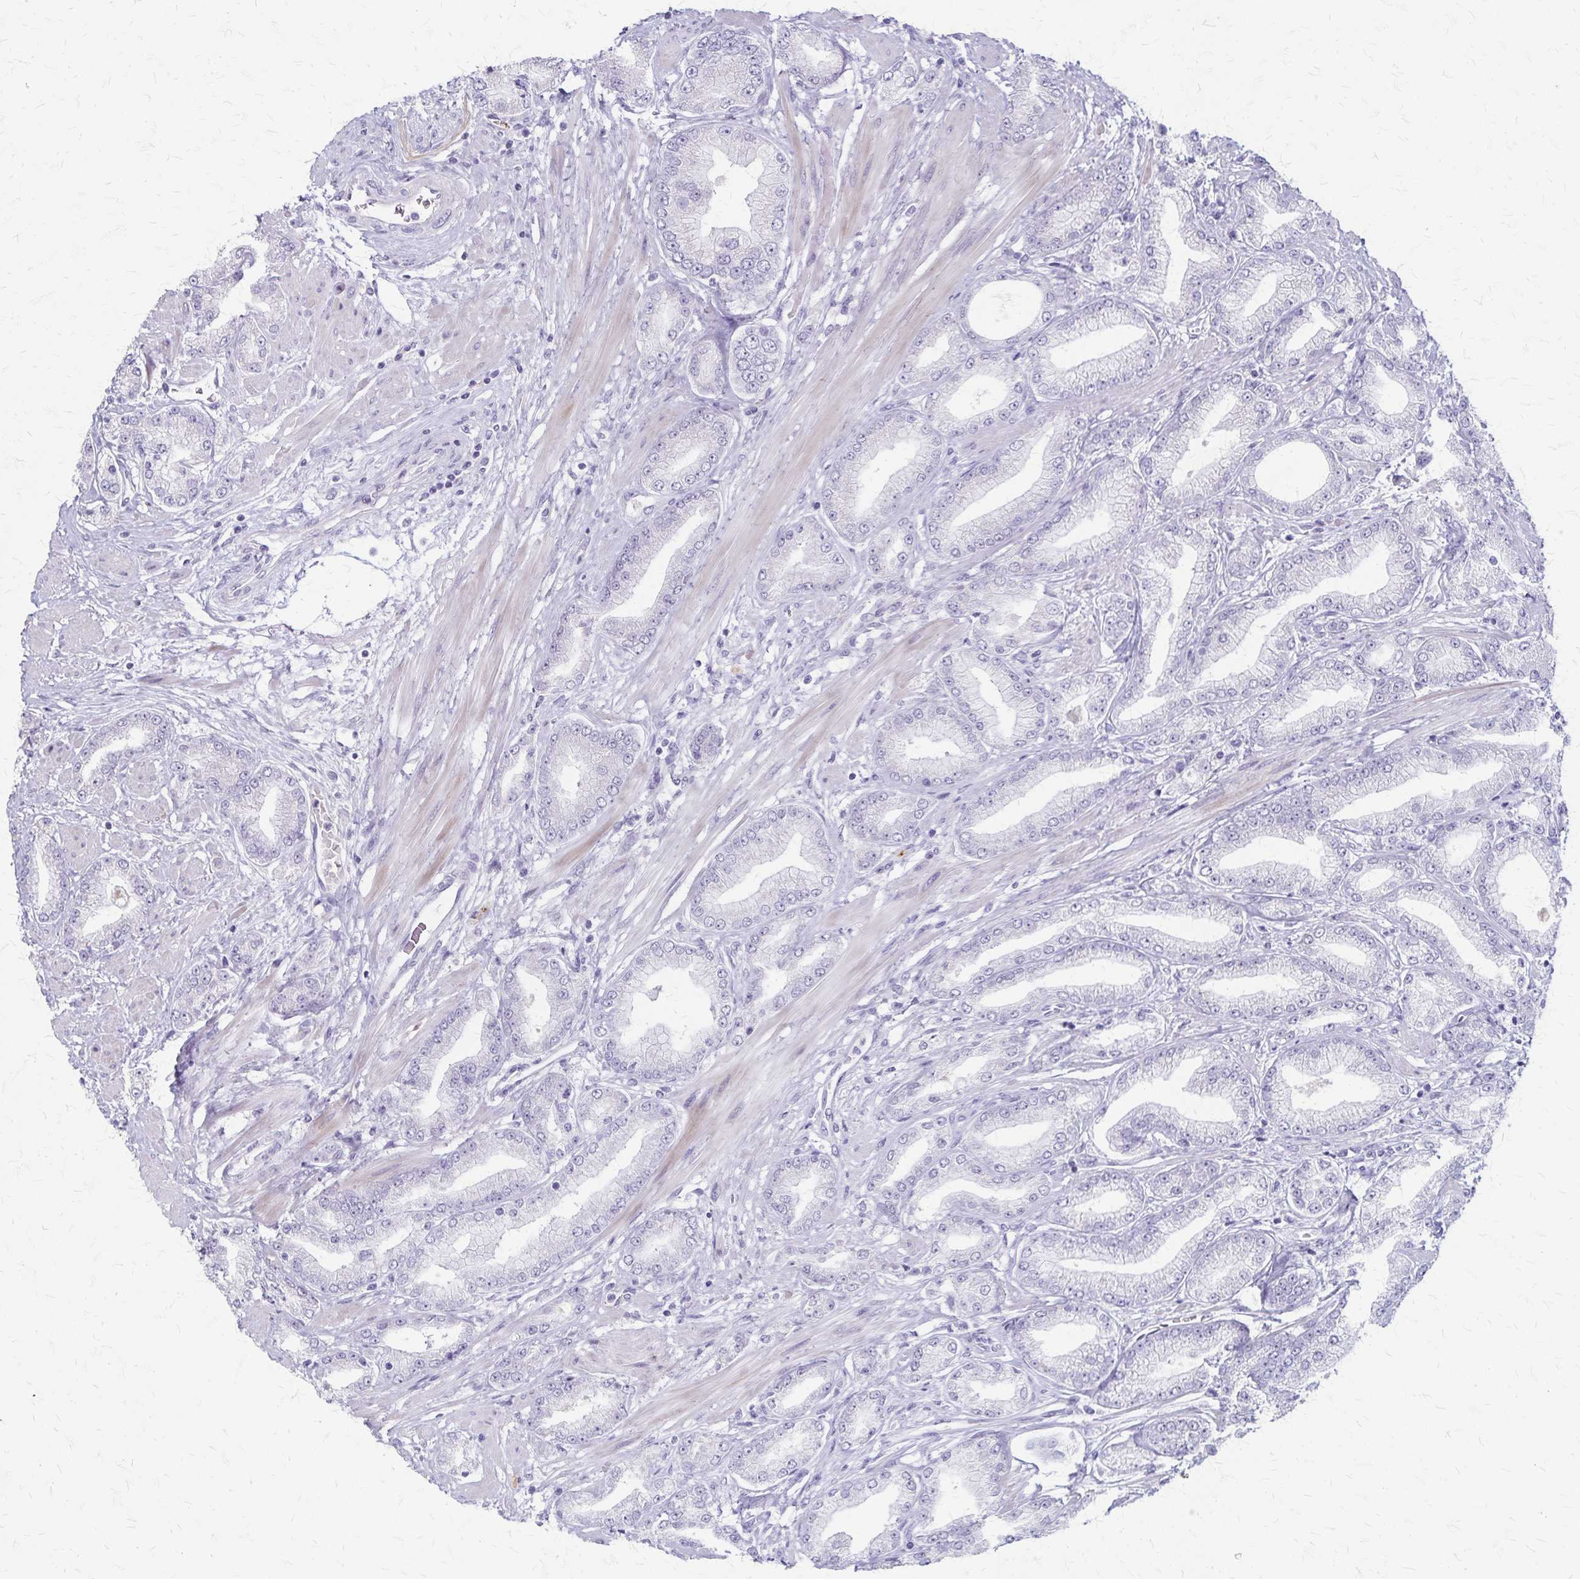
{"staining": {"intensity": "negative", "quantity": "none", "location": "none"}, "tissue": "prostate cancer", "cell_type": "Tumor cells", "image_type": "cancer", "snomed": [{"axis": "morphology", "description": "Adenocarcinoma, High grade"}, {"axis": "topography", "description": "Prostate"}], "caption": "The immunohistochemistry (IHC) photomicrograph has no significant positivity in tumor cells of high-grade adenocarcinoma (prostate) tissue.", "gene": "RASL10B", "patient": {"sex": "male", "age": 67}}